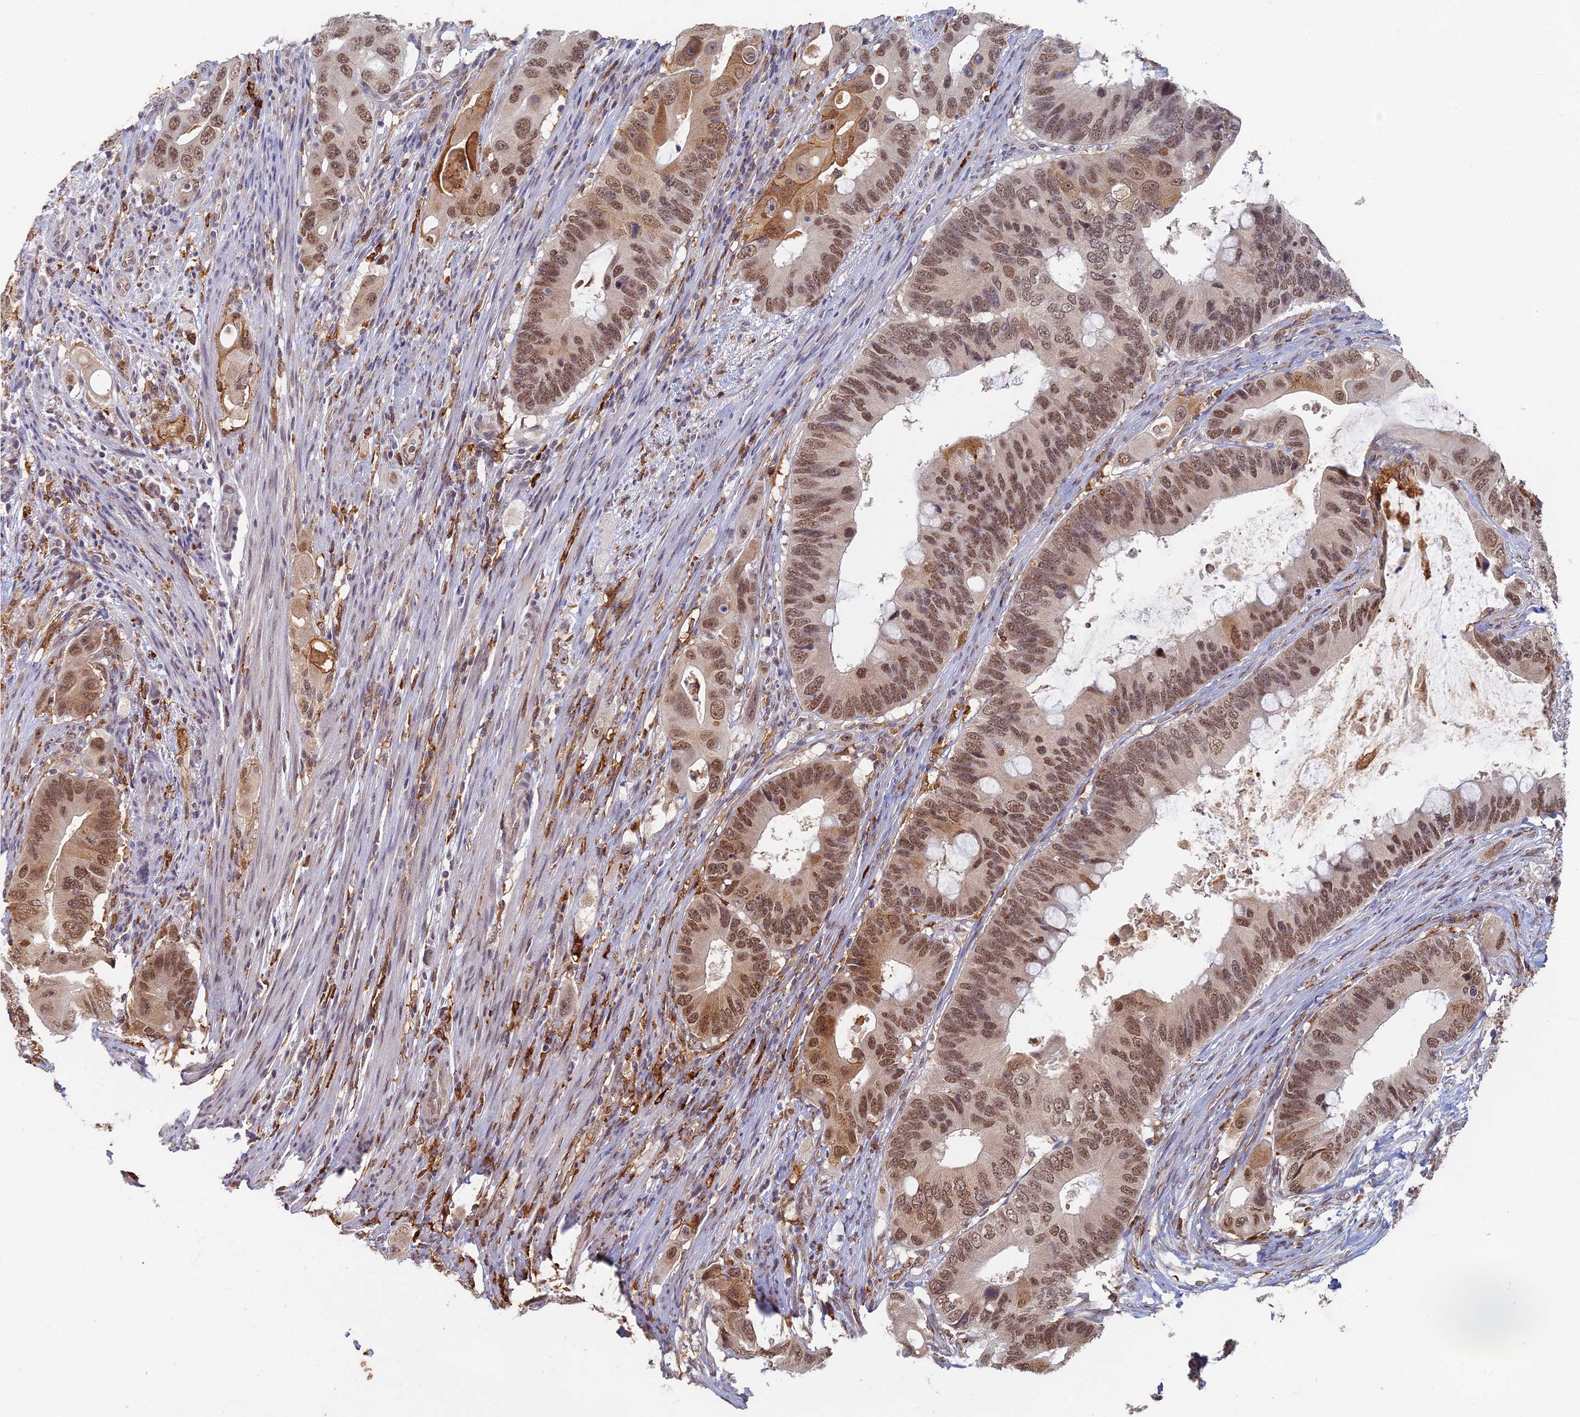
{"staining": {"intensity": "moderate", "quantity": ">75%", "location": "cytoplasmic/membranous,nuclear"}, "tissue": "colorectal cancer", "cell_type": "Tumor cells", "image_type": "cancer", "snomed": [{"axis": "morphology", "description": "Adenocarcinoma, NOS"}, {"axis": "topography", "description": "Colon"}], "caption": "Colorectal cancer (adenocarcinoma) stained for a protein (brown) reveals moderate cytoplasmic/membranous and nuclear positive expression in approximately >75% of tumor cells.", "gene": "GPATCH1", "patient": {"sex": "male", "age": 71}}